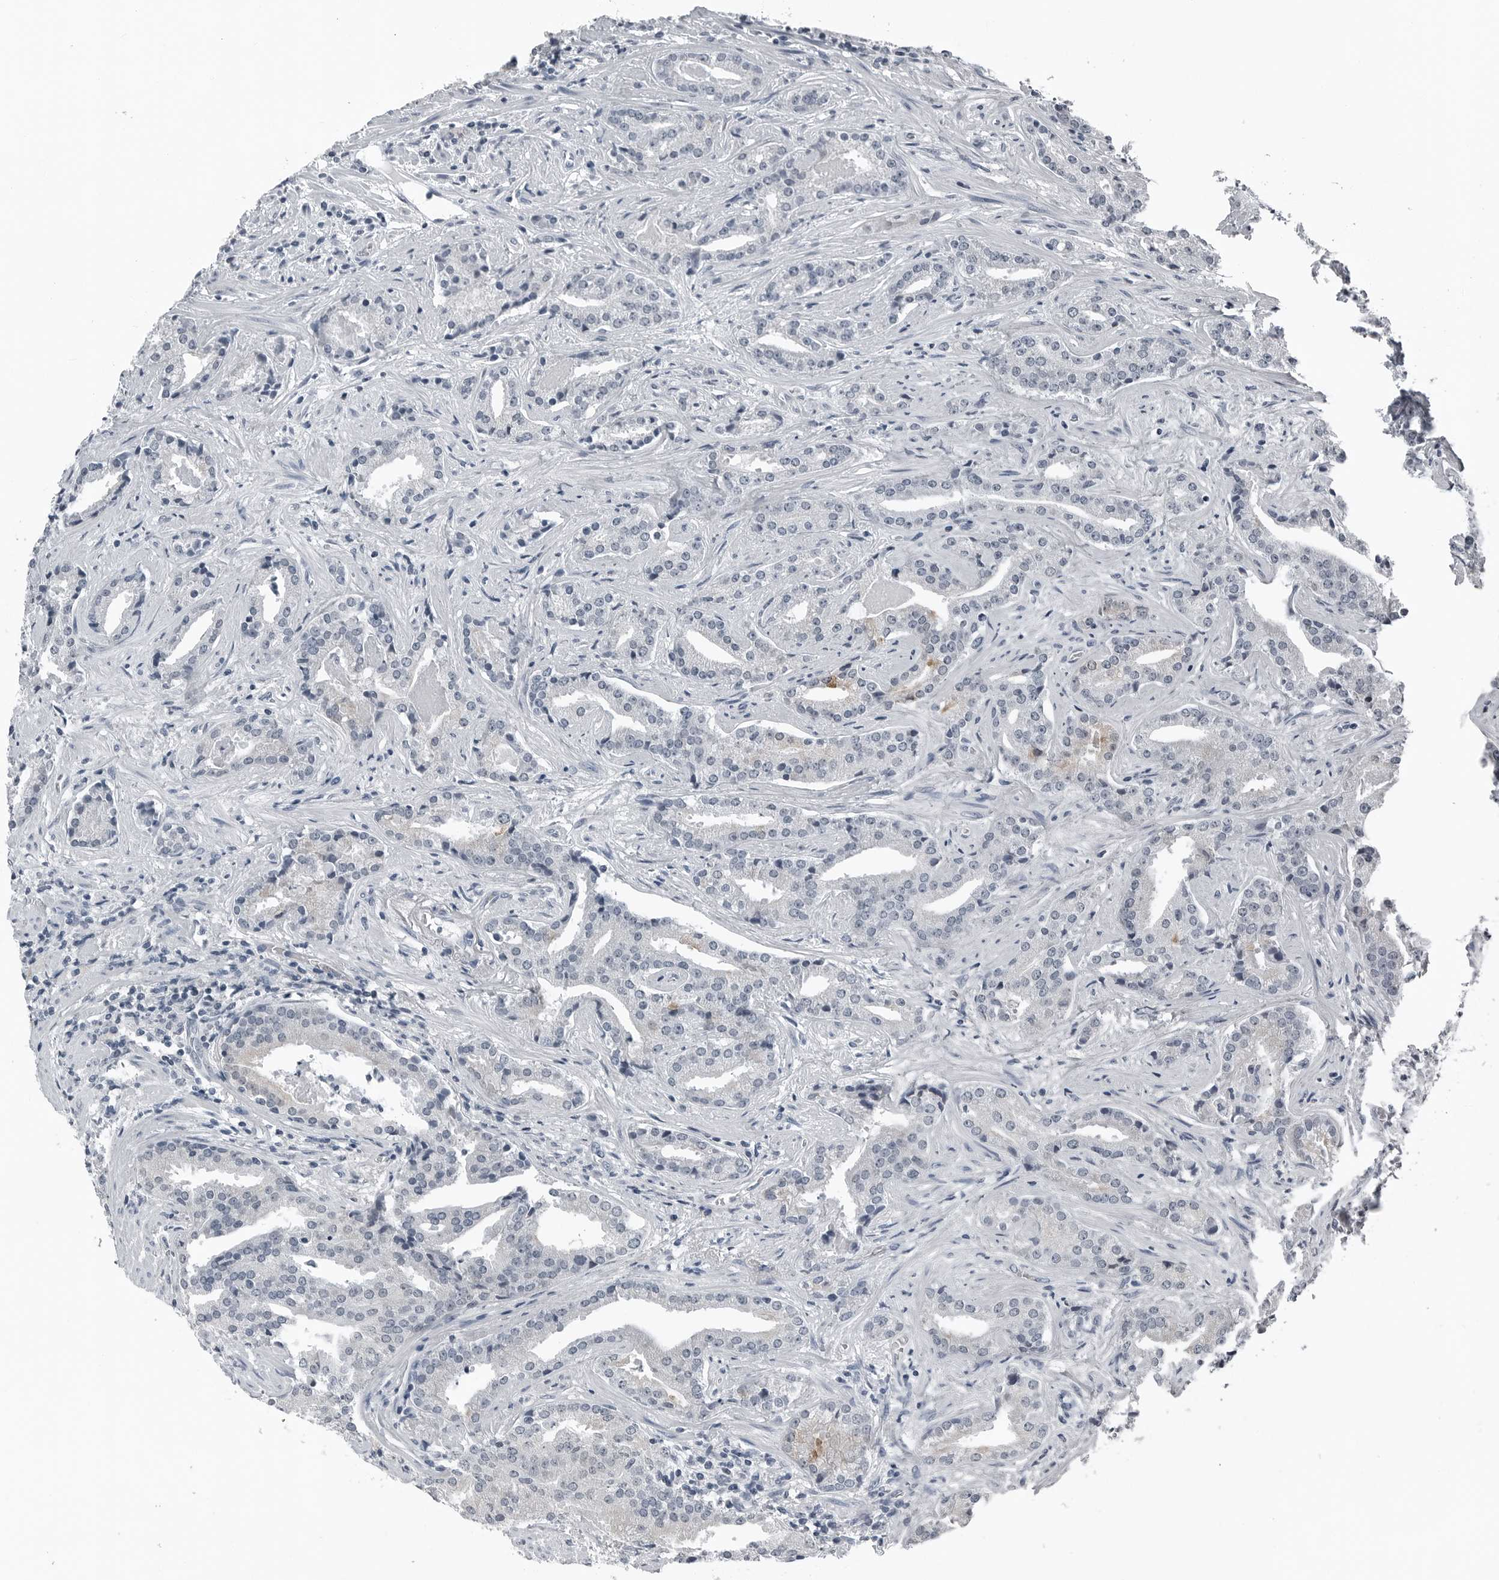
{"staining": {"intensity": "negative", "quantity": "none", "location": "none"}, "tissue": "prostate cancer", "cell_type": "Tumor cells", "image_type": "cancer", "snomed": [{"axis": "morphology", "description": "Adenocarcinoma, Low grade"}, {"axis": "topography", "description": "Prostate"}], "caption": "Tumor cells show no significant protein staining in adenocarcinoma (low-grade) (prostate).", "gene": "SPINK1", "patient": {"sex": "male", "age": 67}}